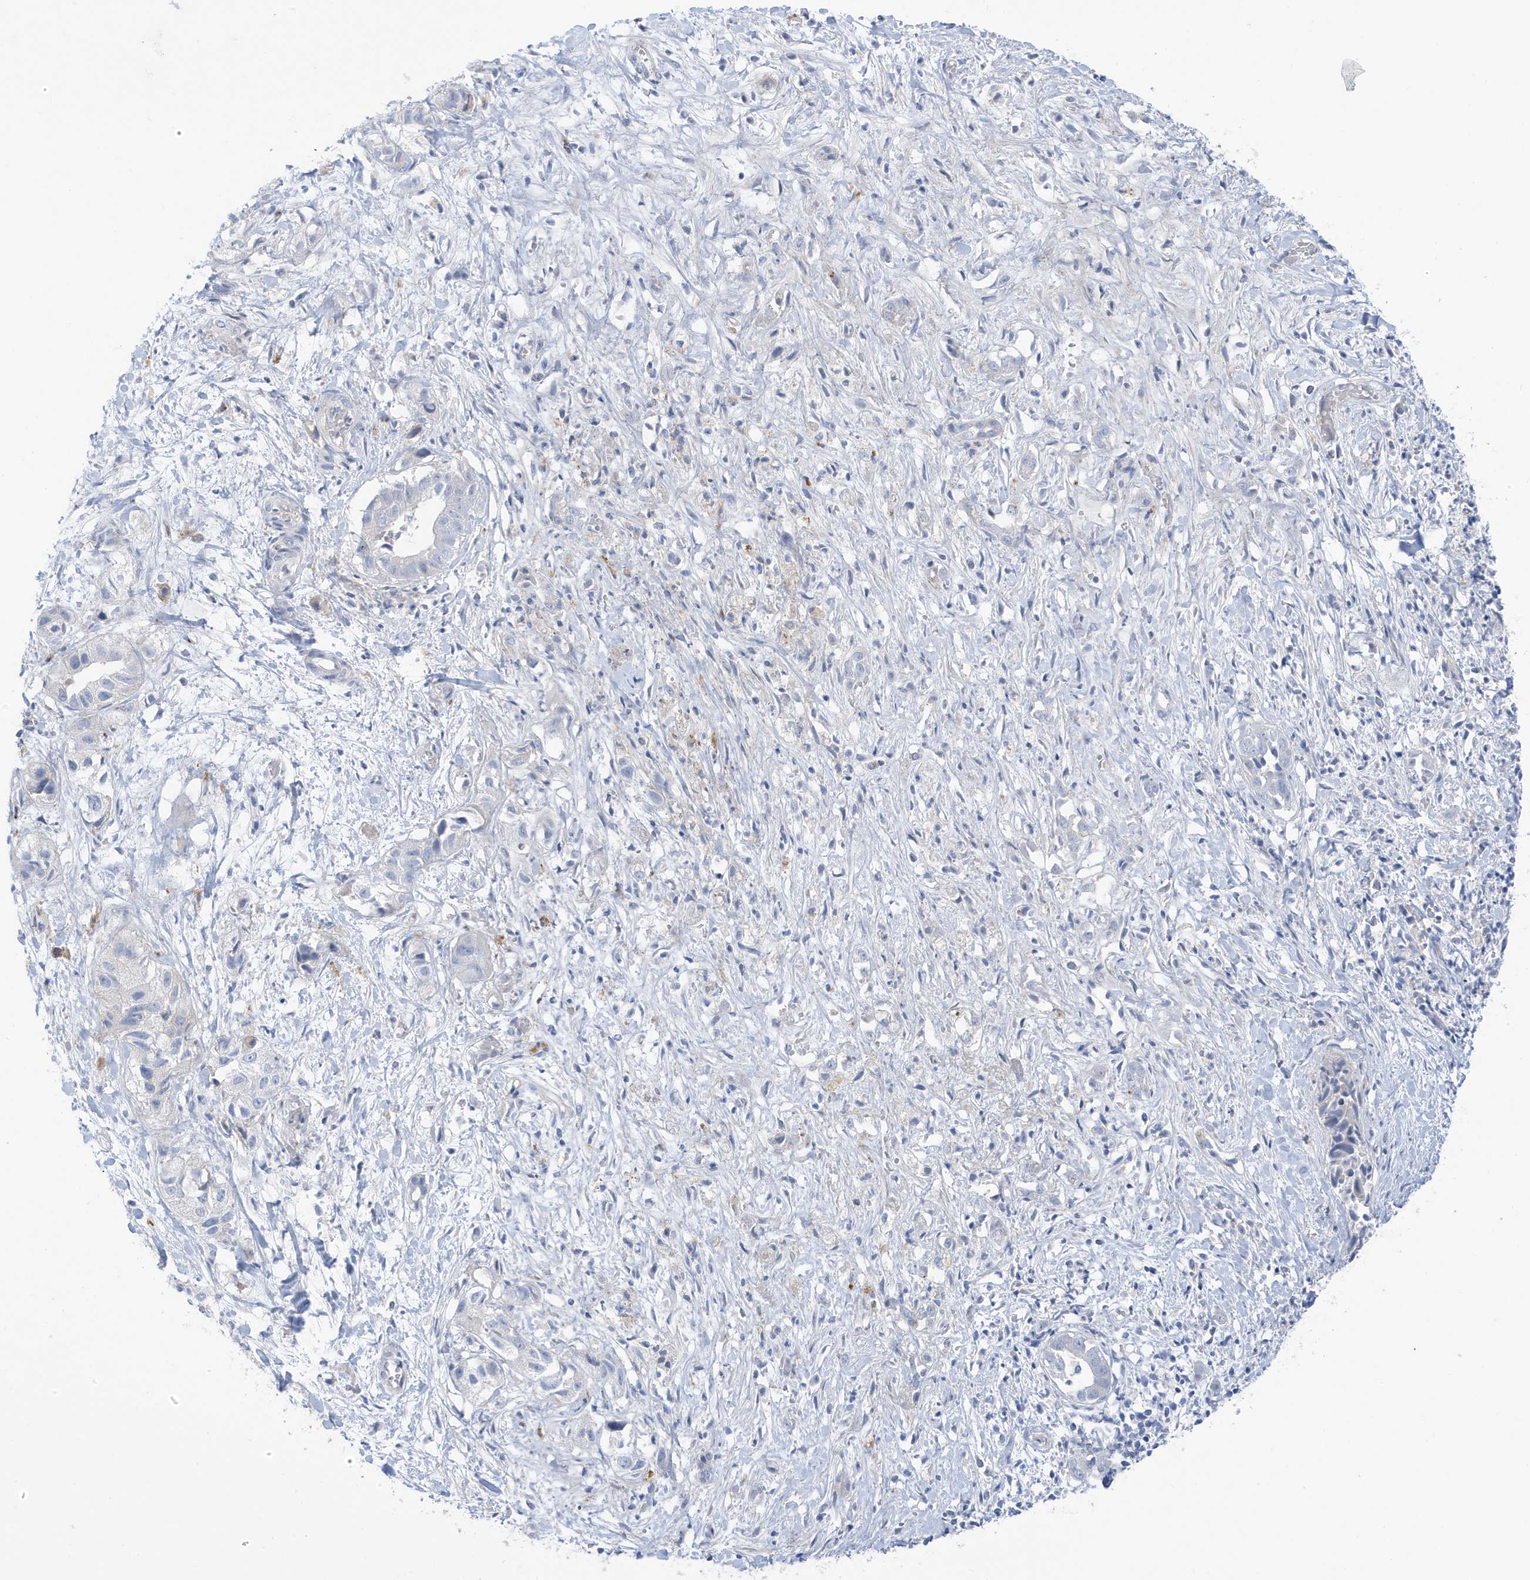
{"staining": {"intensity": "negative", "quantity": "none", "location": "none"}, "tissue": "liver cancer", "cell_type": "Tumor cells", "image_type": "cancer", "snomed": [{"axis": "morphology", "description": "Cholangiocarcinoma"}, {"axis": "topography", "description": "Liver"}], "caption": "Tumor cells show no significant protein expression in cholangiocarcinoma (liver).", "gene": "ATP13A5", "patient": {"sex": "female", "age": 52}}